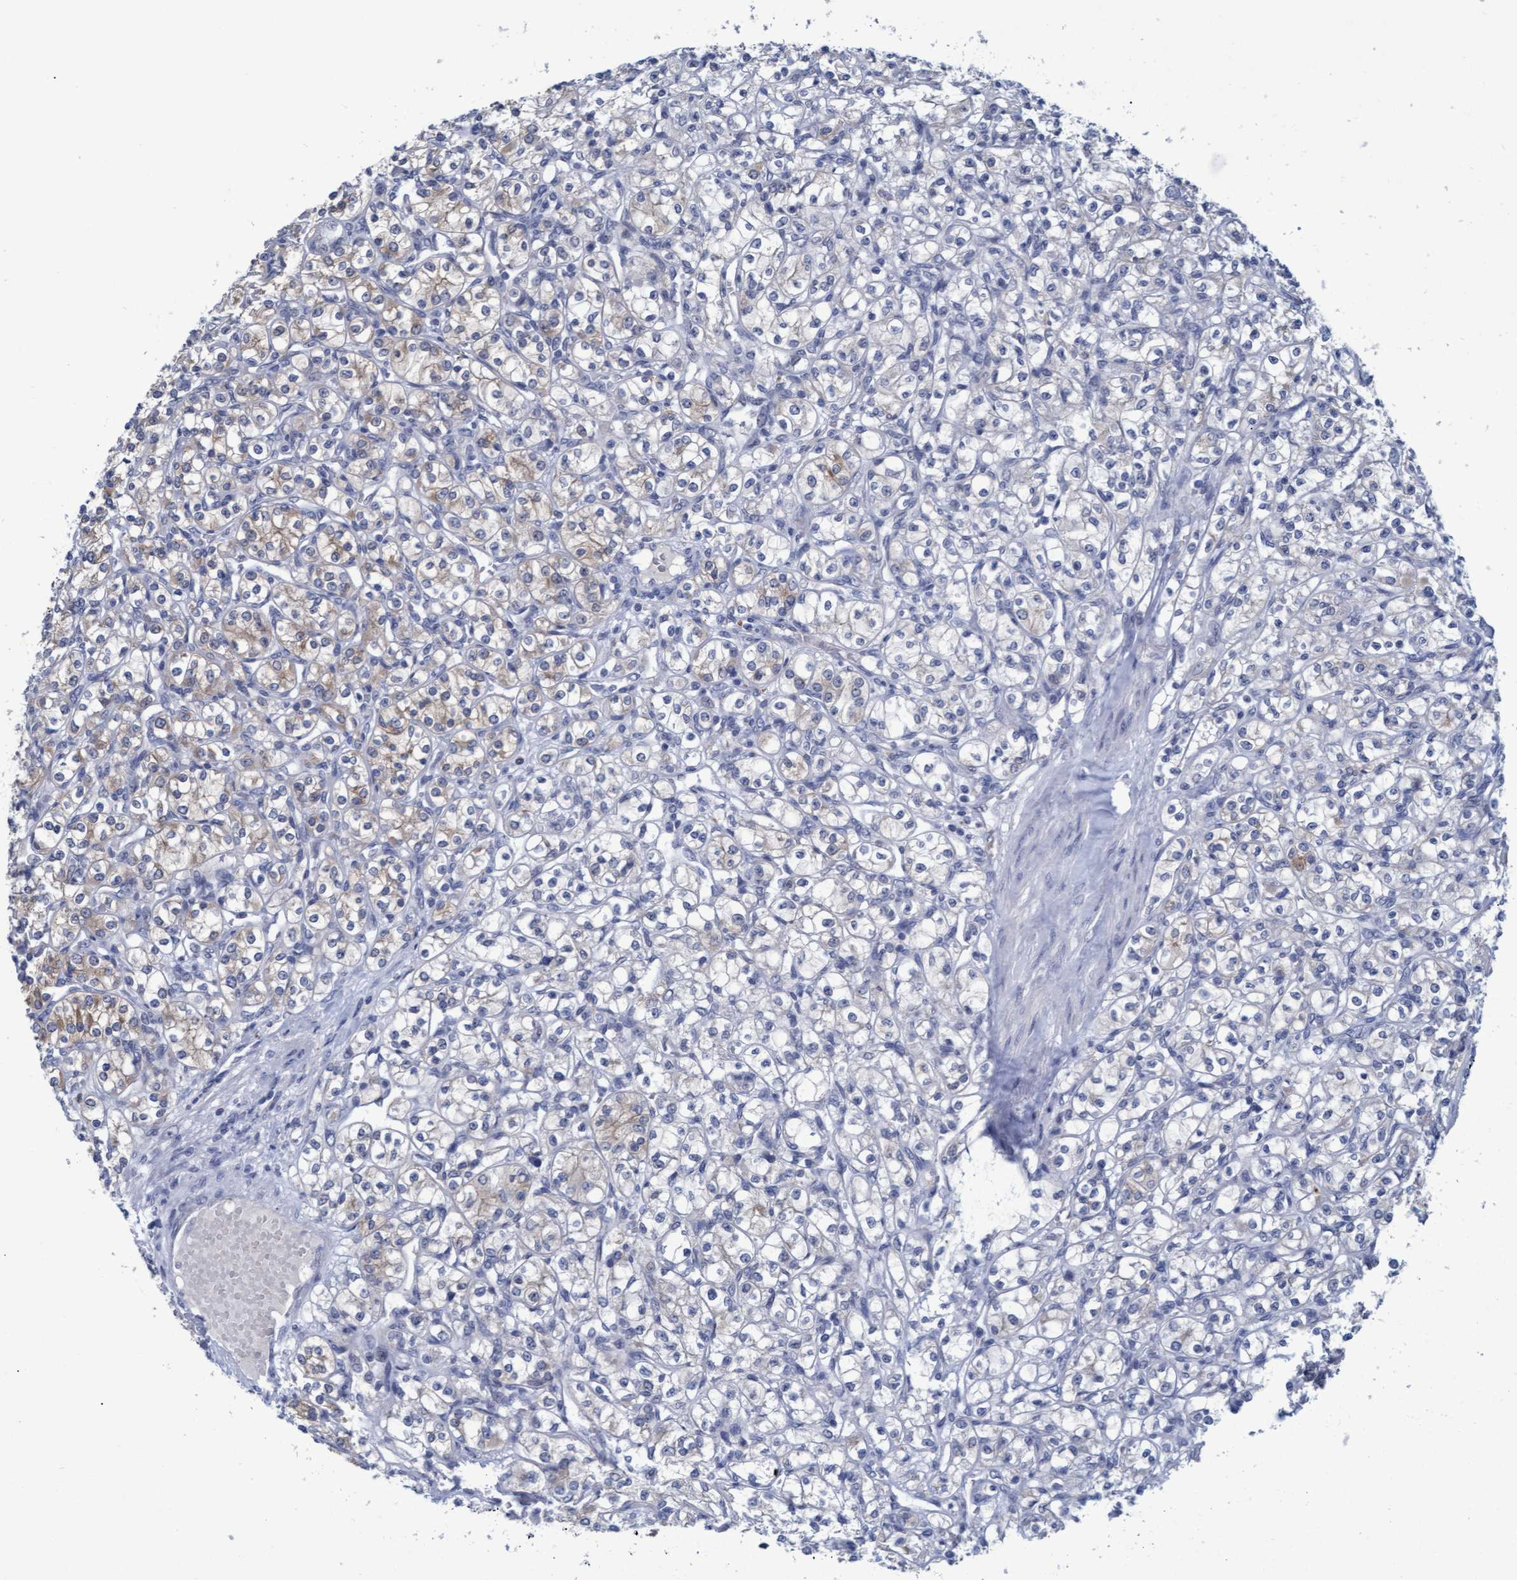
{"staining": {"intensity": "weak", "quantity": "<25%", "location": "cytoplasmic/membranous"}, "tissue": "renal cancer", "cell_type": "Tumor cells", "image_type": "cancer", "snomed": [{"axis": "morphology", "description": "Adenocarcinoma, NOS"}, {"axis": "topography", "description": "Kidney"}], "caption": "Tumor cells show no significant protein staining in adenocarcinoma (renal).", "gene": "PROCA1", "patient": {"sex": "male", "age": 77}}